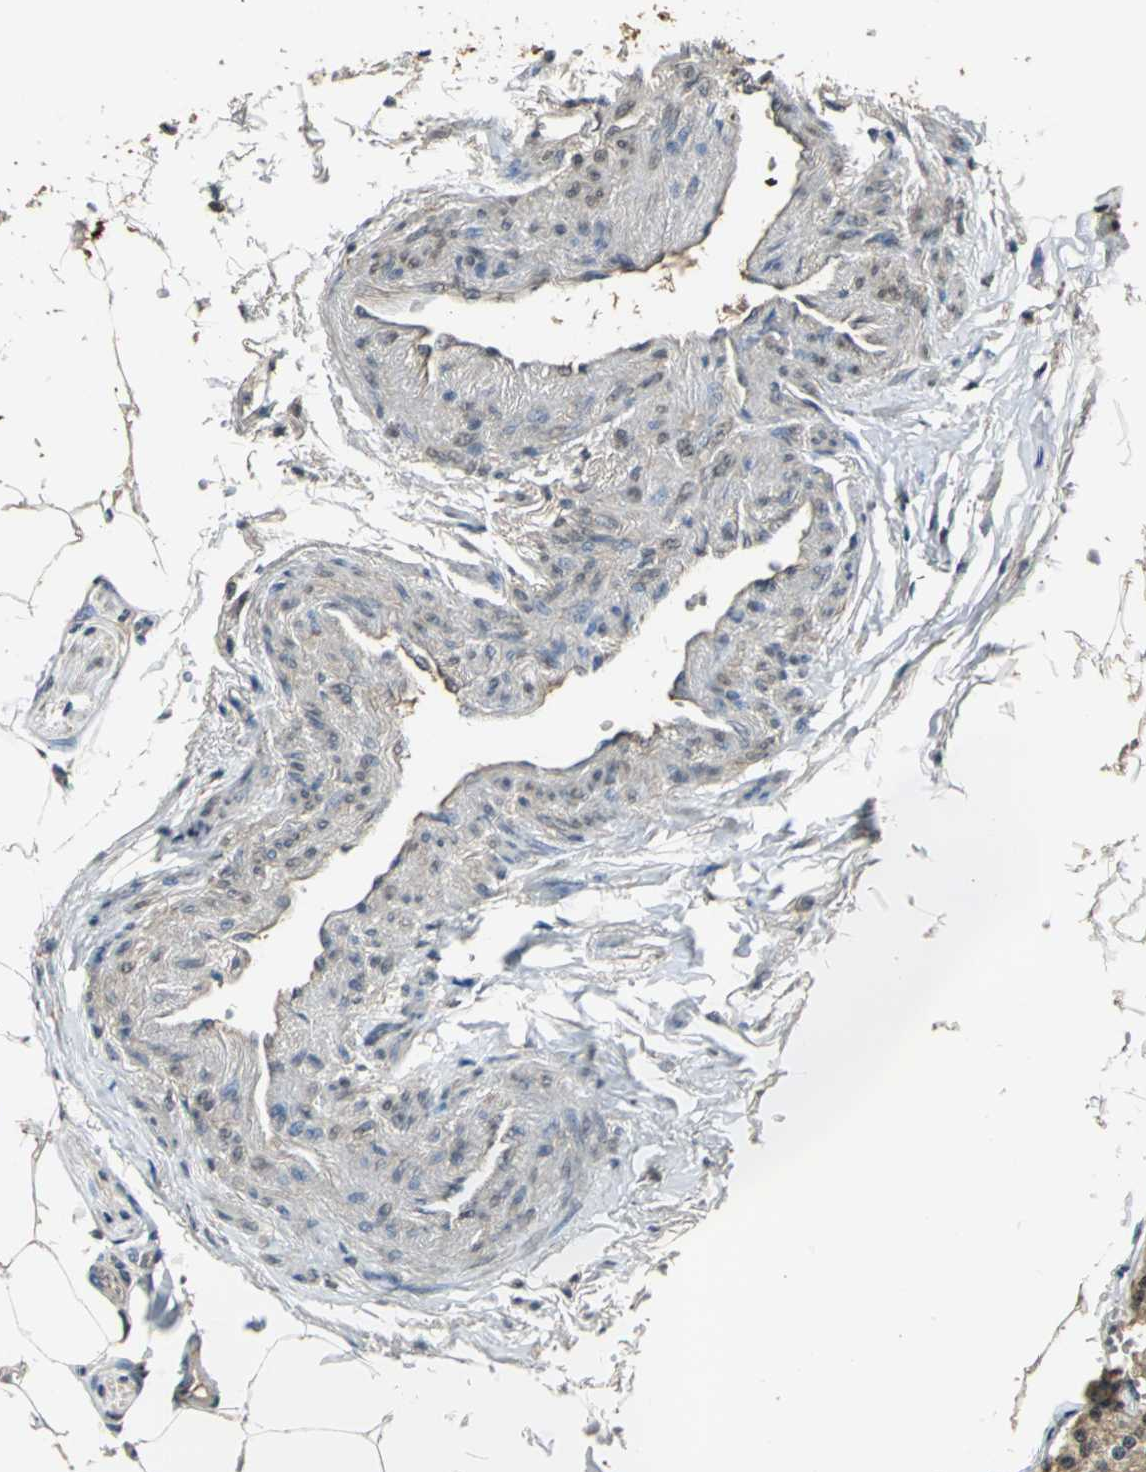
{"staining": {"intensity": "moderate", "quantity": ">75%", "location": "cytoplasmic/membranous"}, "tissue": "carcinoid", "cell_type": "Tumor cells", "image_type": "cancer", "snomed": [{"axis": "morphology", "description": "Carcinoid, malignant, NOS"}, {"axis": "topography", "description": "Colon"}], "caption": "Immunohistochemistry (IHC) of human carcinoid demonstrates medium levels of moderate cytoplasmic/membranous staining in about >75% of tumor cells.", "gene": "PARK7", "patient": {"sex": "female", "age": 61}}